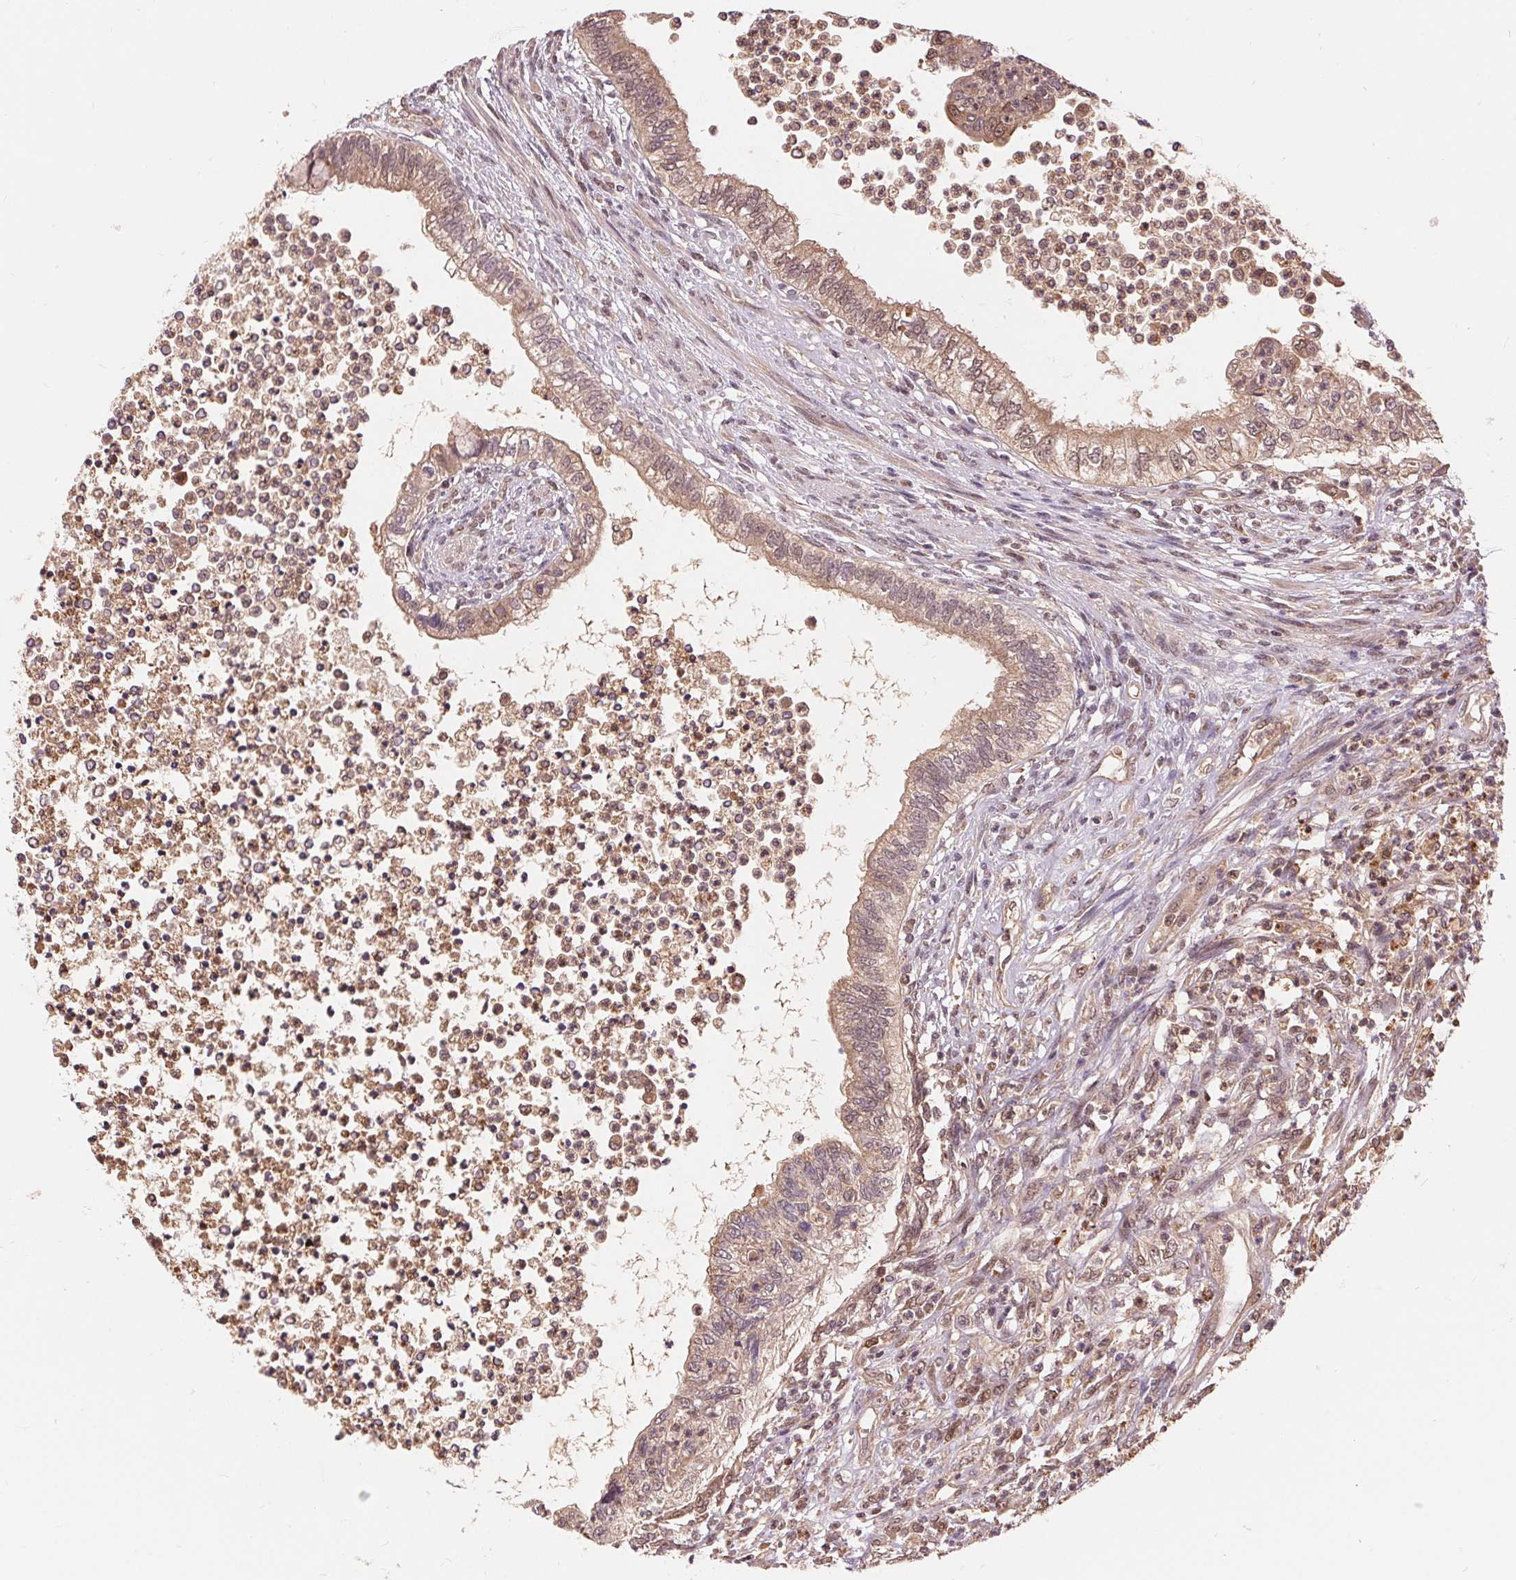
{"staining": {"intensity": "moderate", "quantity": ">75%", "location": "cytoplasmic/membranous,nuclear"}, "tissue": "testis cancer", "cell_type": "Tumor cells", "image_type": "cancer", "snomed": [{"axis": "morphology", "description": "Carcinoma, Embryonal, NOS"}, {"axis": "topography", "description": "Testis"}], "caption": "A medium amount of moderate cytoplasmic/membranous and nuclear positivity is identified in about >75% of tumor cells in testis cancer tissue. (Brightfield microscopy of DAB IHC at high magnification).", "gene": "TMEM273", "patient": {"sex": "male", "age": 26}}